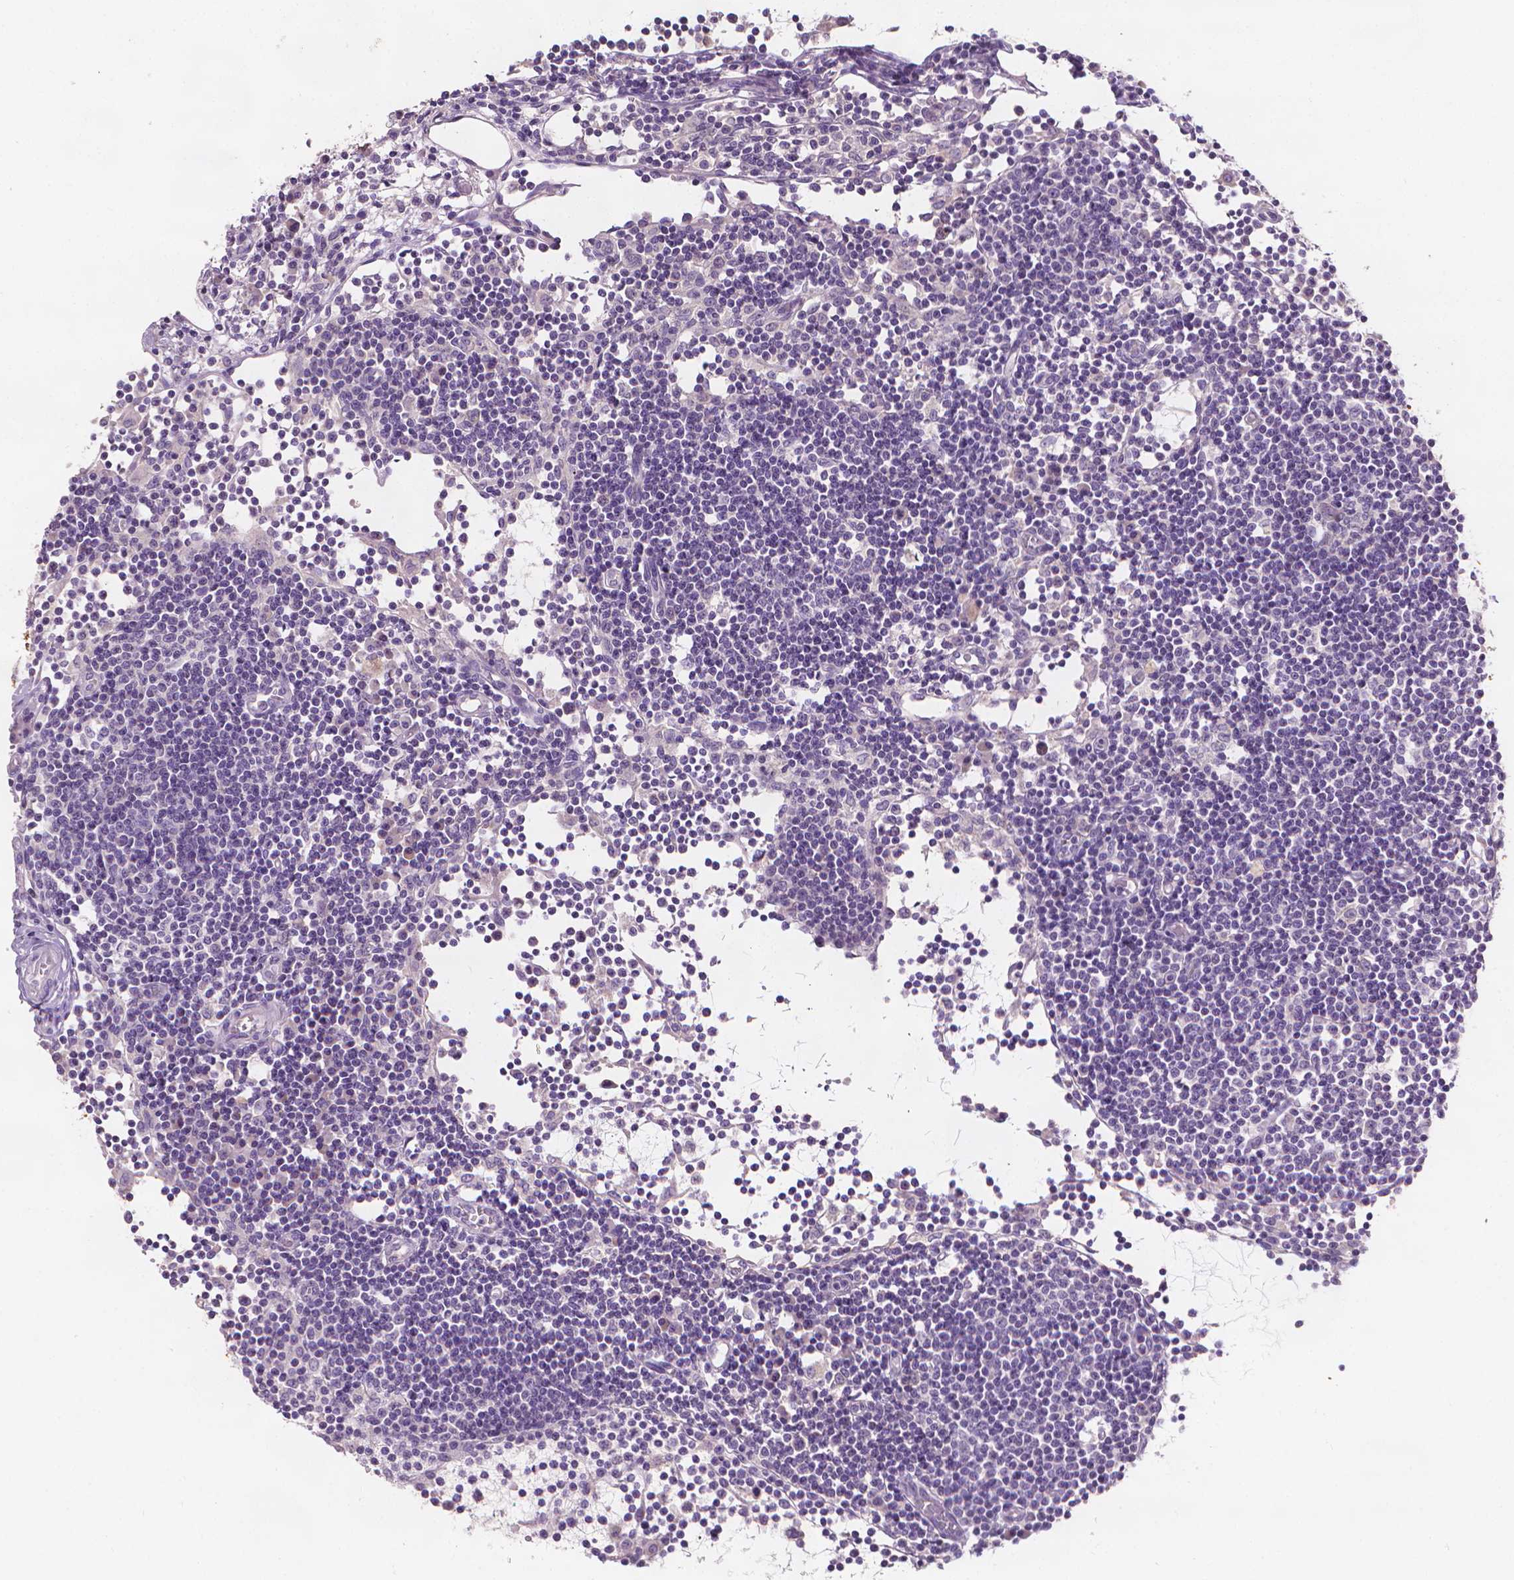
{"staining": {"intensity": "negative", "quantity": "none", "location": "none"}, "tissue": "lymph node", "cell_type": "Germinal center cells", "image_type": "normal", "snomed": [{"axis": "morphology", "description": "Normal tissue, NOS"}, {"axis": "topography", "description": "Lymph node"}], "caption": "A photomicrograph of lymph node stained for a protein exhibits no brown staining in germinal center cells.", "gene": "FASN", "patient": {"sex": "female", "age": 72}}